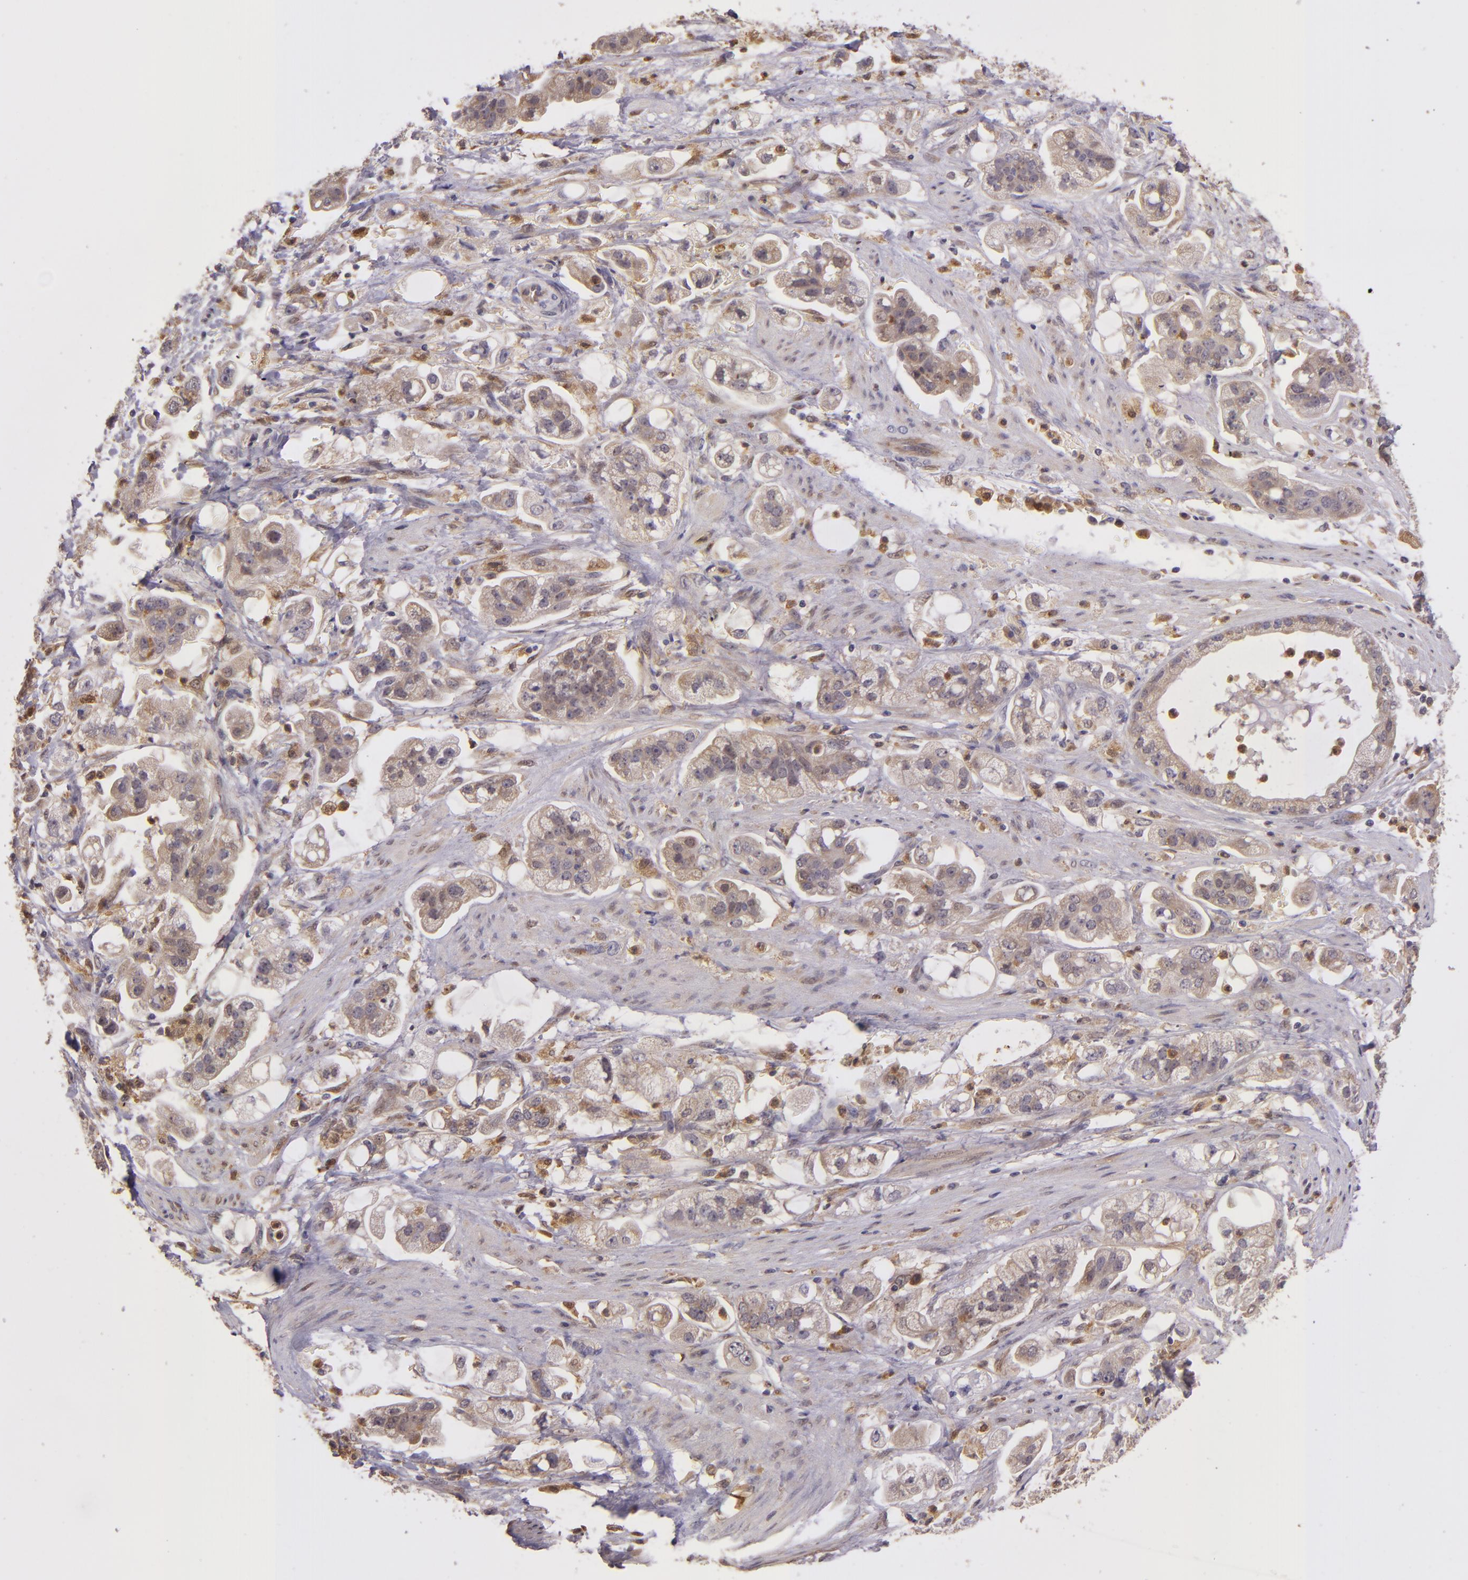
{"staining": {"intensity": "weak", "quantity": ">75%", "location": "cytoplasmic/membranous"}, "tissue": "stomach cancer", "cell_type": "Tumor cells", "image_type": "cancer", "snomed": [{"axis": "morphology", "description": "Adenocarcinoma, NOS"}, {"axis": "topography", "description": "Stomach"}], "caption": "Weak cytoplasmic/membranous staining is identified in about >75% of tumor cells in stomach adenocarcinoma.", "gene": "FHIT", "patient": {"sex": "male", "age": 62}}